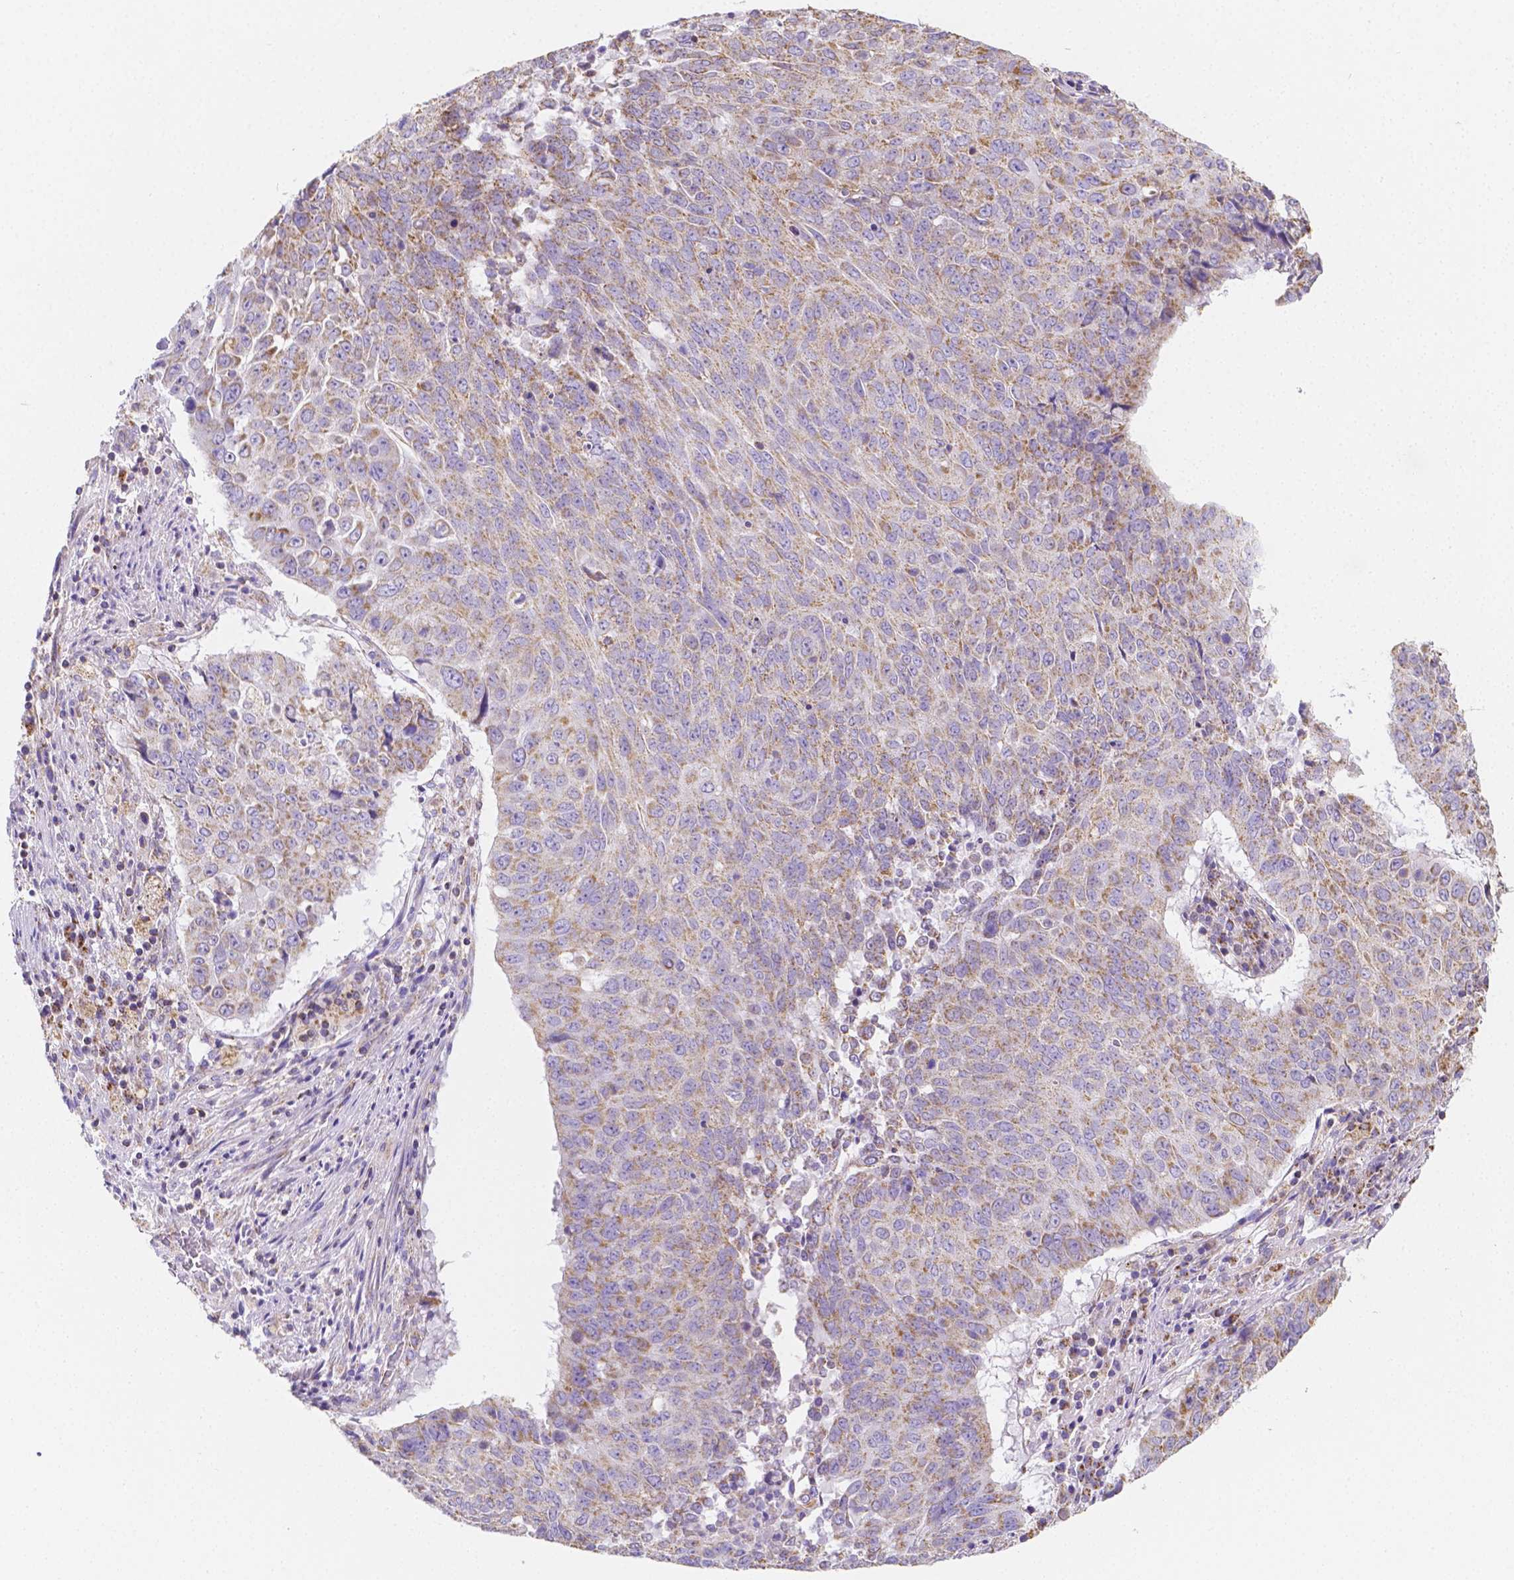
{"staining": {"intensity": "weak", "quantity": "25%-75%", "location": "cytoplasmic/membranous"}, "tissue": "lung cancer", "cell_type": "Tumor cells", "image_type": "cancer", "snomed": [{"axis": "morphology", "description": "Normal tissue, NOS"}, {"axis": "morphology", "description": "Squamous cell carcinoma, NOS"}, {"axis": "topography", "description": "Bronchus"}, {"axis": "topography", "description": "Lung"}], "caption": "Protein staining by IHC demonstrates weak cytoplasmic/membranous expression in approximately 25%-75% of tumor cells in lung cancer (squamous cell carcinoma).", "gene": "SGTB", "patient": {"sex": "male", "age": 64}}